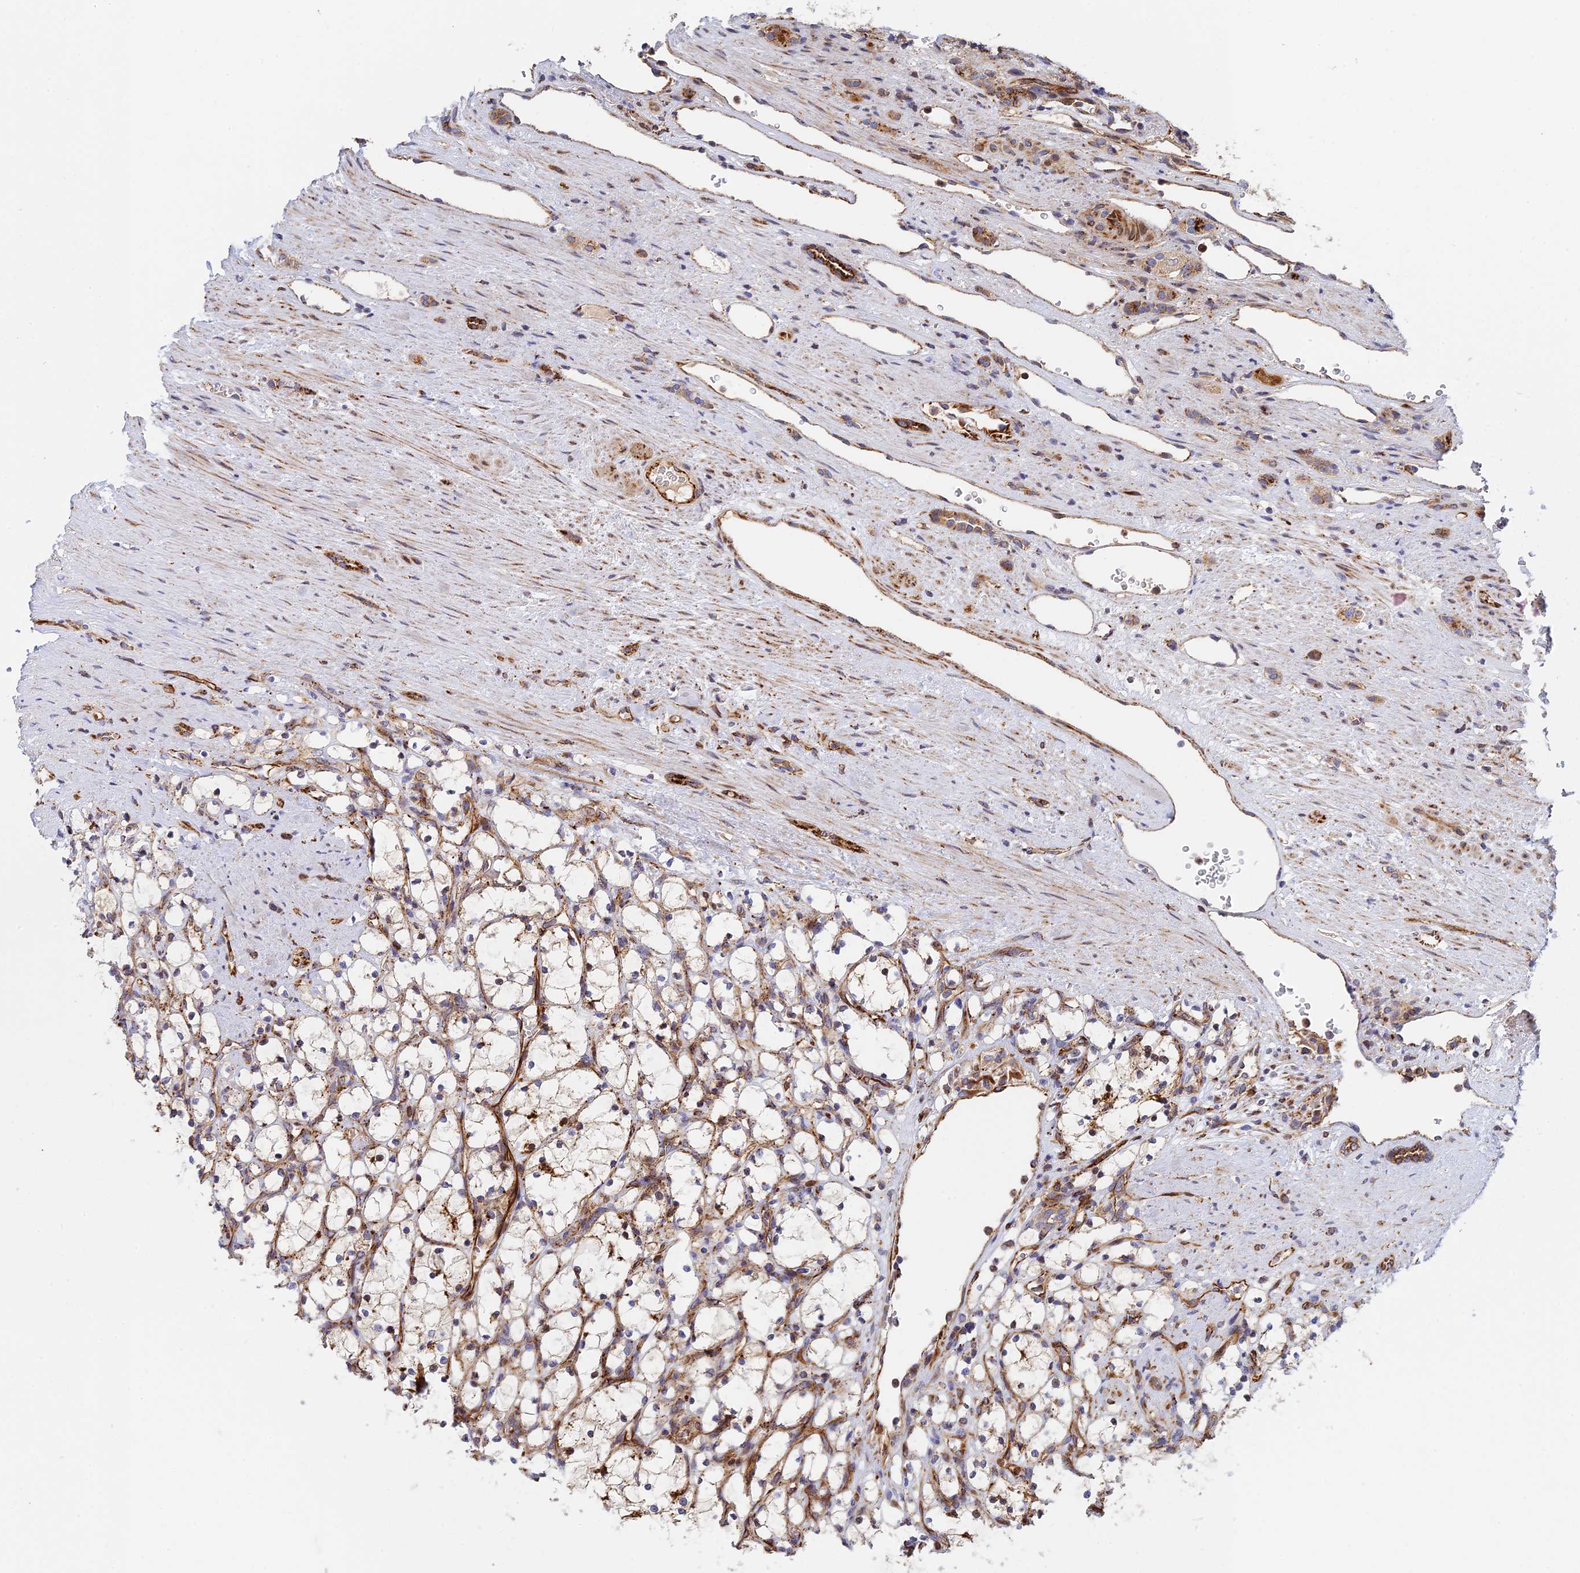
{"staining": {"intensity": "moderate", "quantity": "25%-75%", "location": "cytoplasmic/membranous"}, "tissue": "renal cancer", "cell_type": "Tumor cells", "image_type": "cancer", "snomed": [{"axis": "morphology", "description": "Adenocarcinoma, NOS"}, {"axis": "topography", "description": "Kidney"}], "caption": "Immunohistochemical staining of human renal cancer shows moderate cytoplasmic/membranous protein staining in approximately 25%-75% of tumor cells. The staining was performed using DAB (3,3'-diaminobenzidine) to visualize the protein expression in brown, while the nuclei were stained in blue with hematoxylin (Magnification: 20x).", "gene": "PPP2R3C", "patient": {"sex": "female", "age": 69}}